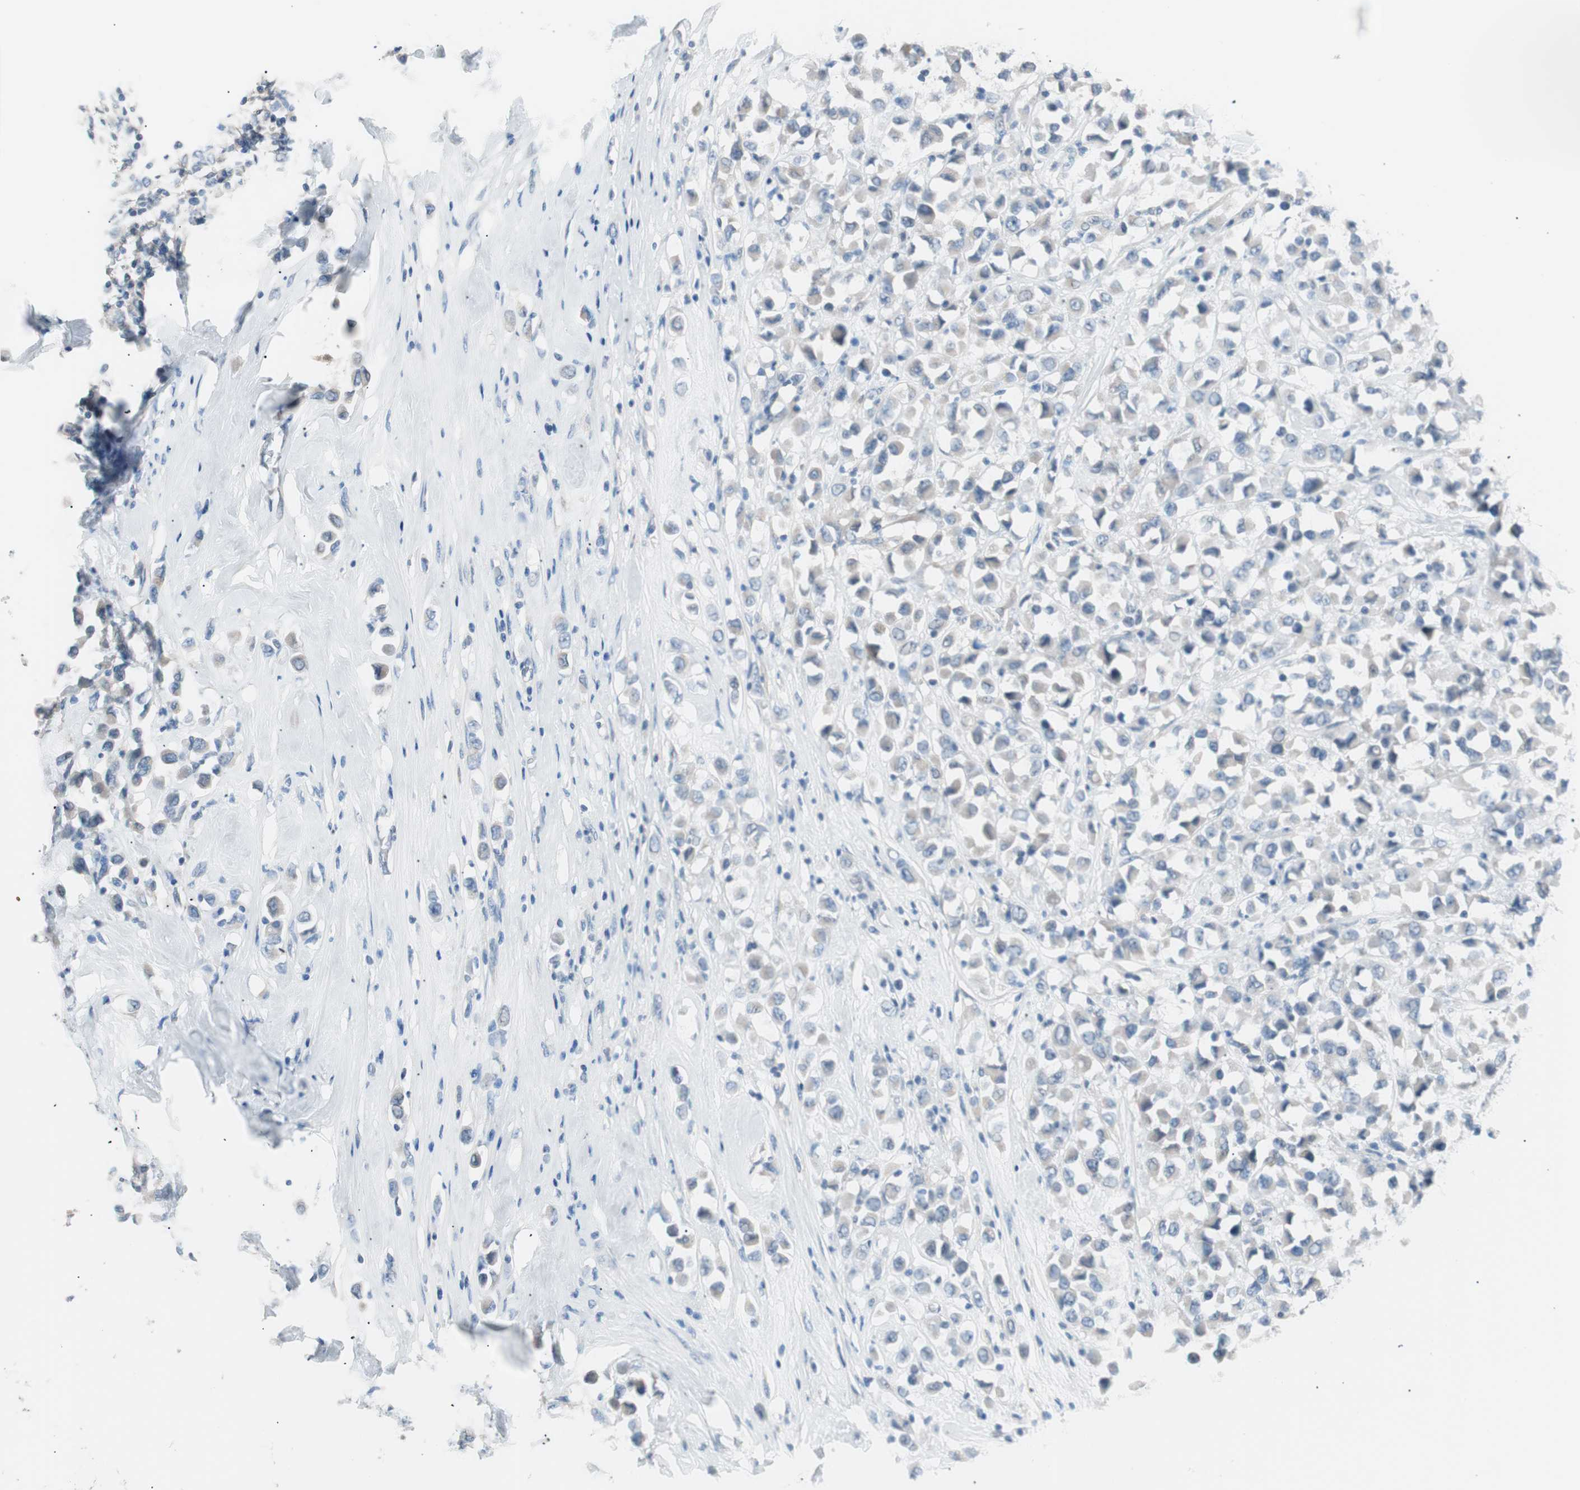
{"staining": {"intensity": "negative", "quantity": "none", "location": "none"}, "tissue": "breast cancer", "cell_type": "Tumor cells", "image_type": "cancer", "snomed": [{"axis": "morphology", "description": "Duct carcinoma"}, {"axis": "topography", "description": "Breast"}], "caption": "Protein analysis of breast invasive ductal carcinoma exhibits no significant staining in tumor cells. (Immunohistochemistry, brightfield microscopy, high magnification).", "gene": "VIL1", "patient": {"sex": "female", "age": 61}}